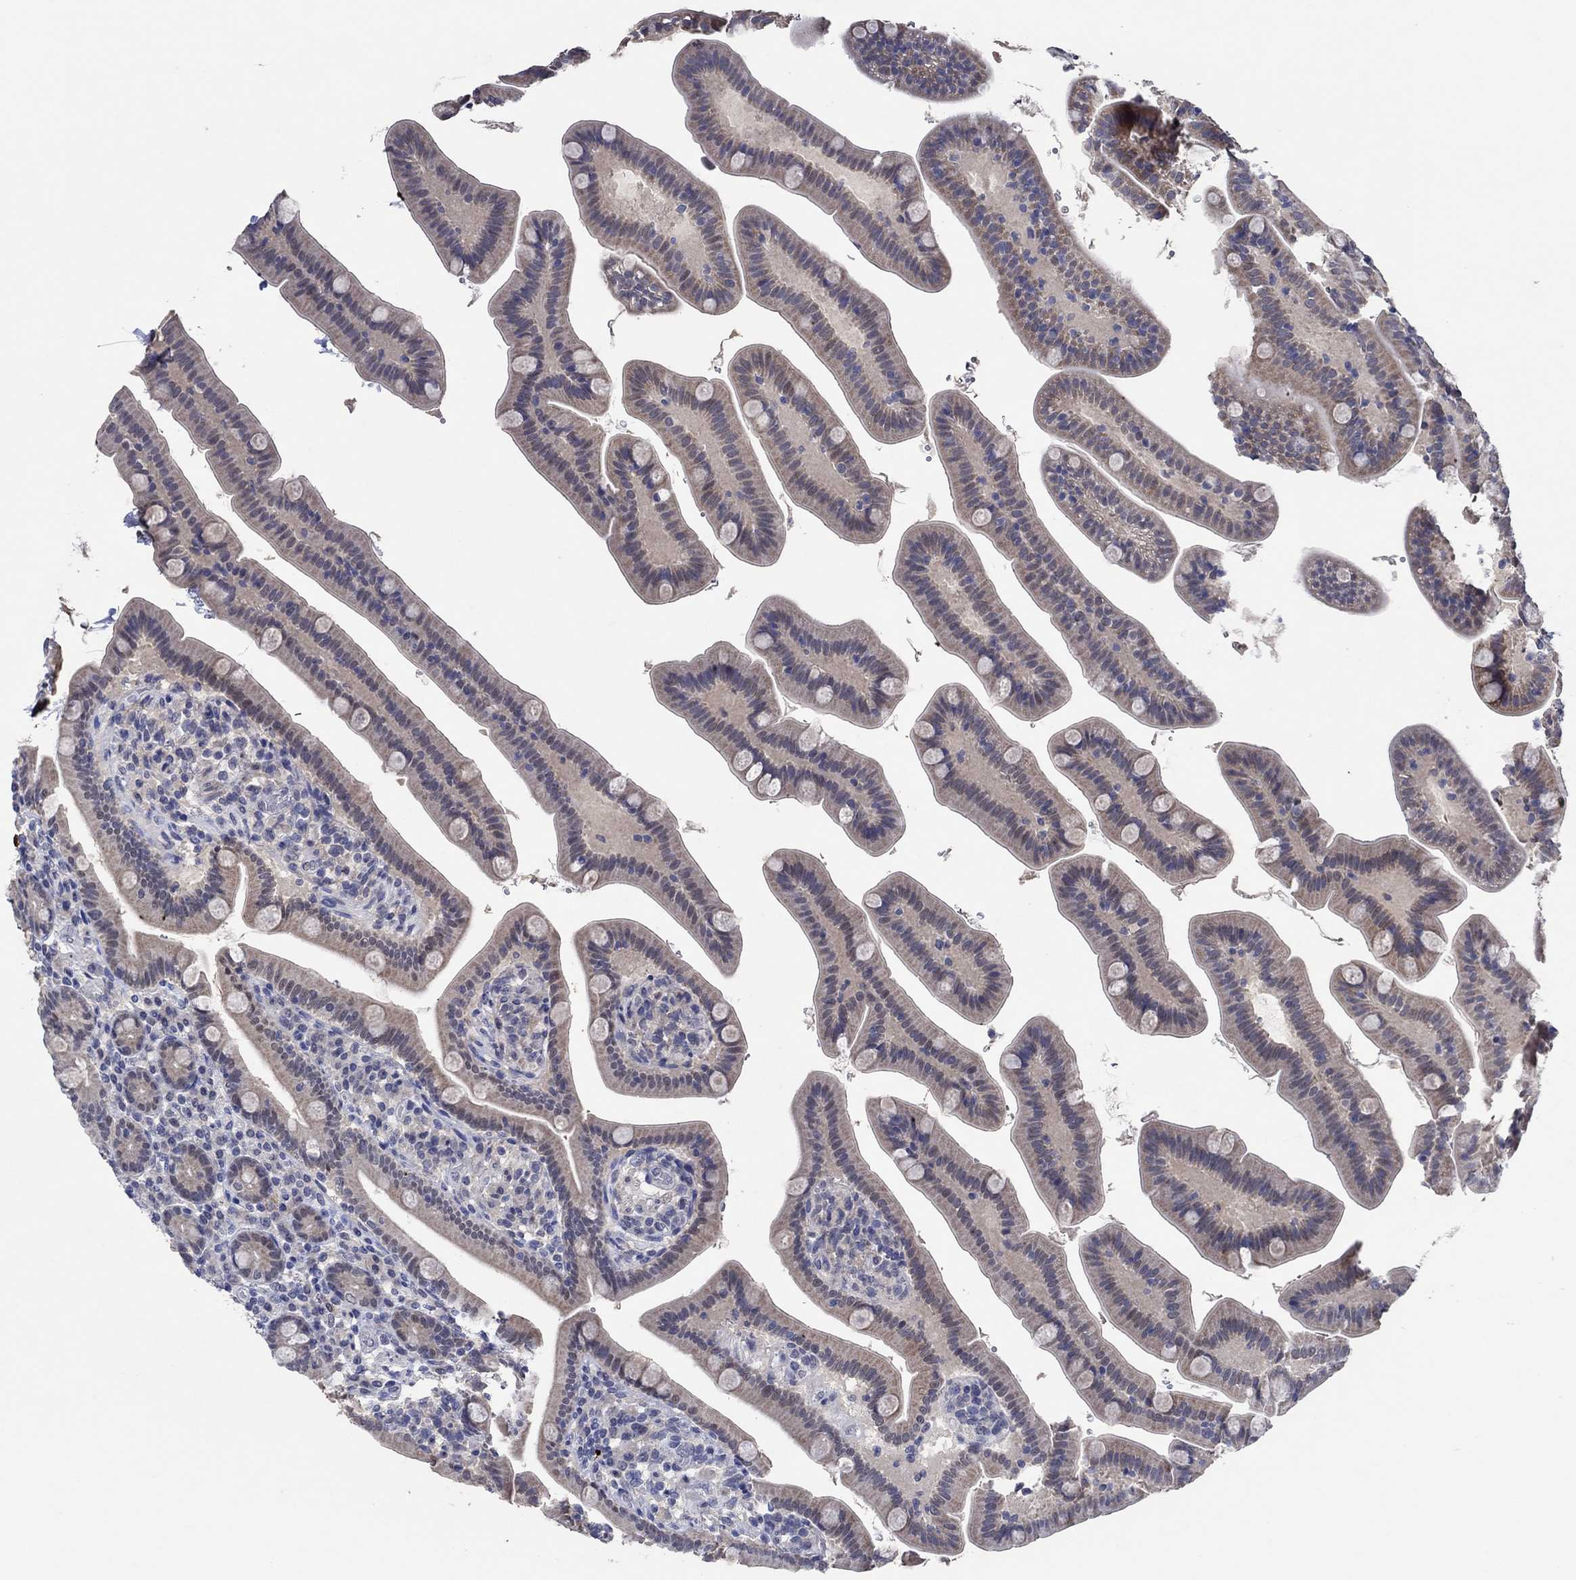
{"staining": {"intensity": "weak", "quantity": "<25%", "location": "cytoplasmic/membranous"}, "tissue": "small intestine", "cell_type": "Glandular cells", "image_type": "normal", "snomed": [{"axis": "morphology", "description": "Normal tissue, NOS"}, {"axis": "topography", "description": "Small intestine"}], "caption": "High magnification brightfield microscopy of unremarkable small intestine stained with DAB (brown) and counterstained with hematoxylin (blue): glandular cells show no significant staining.", "gene": "PRRT3", "patient": {"sex": "male", "age": 66}}